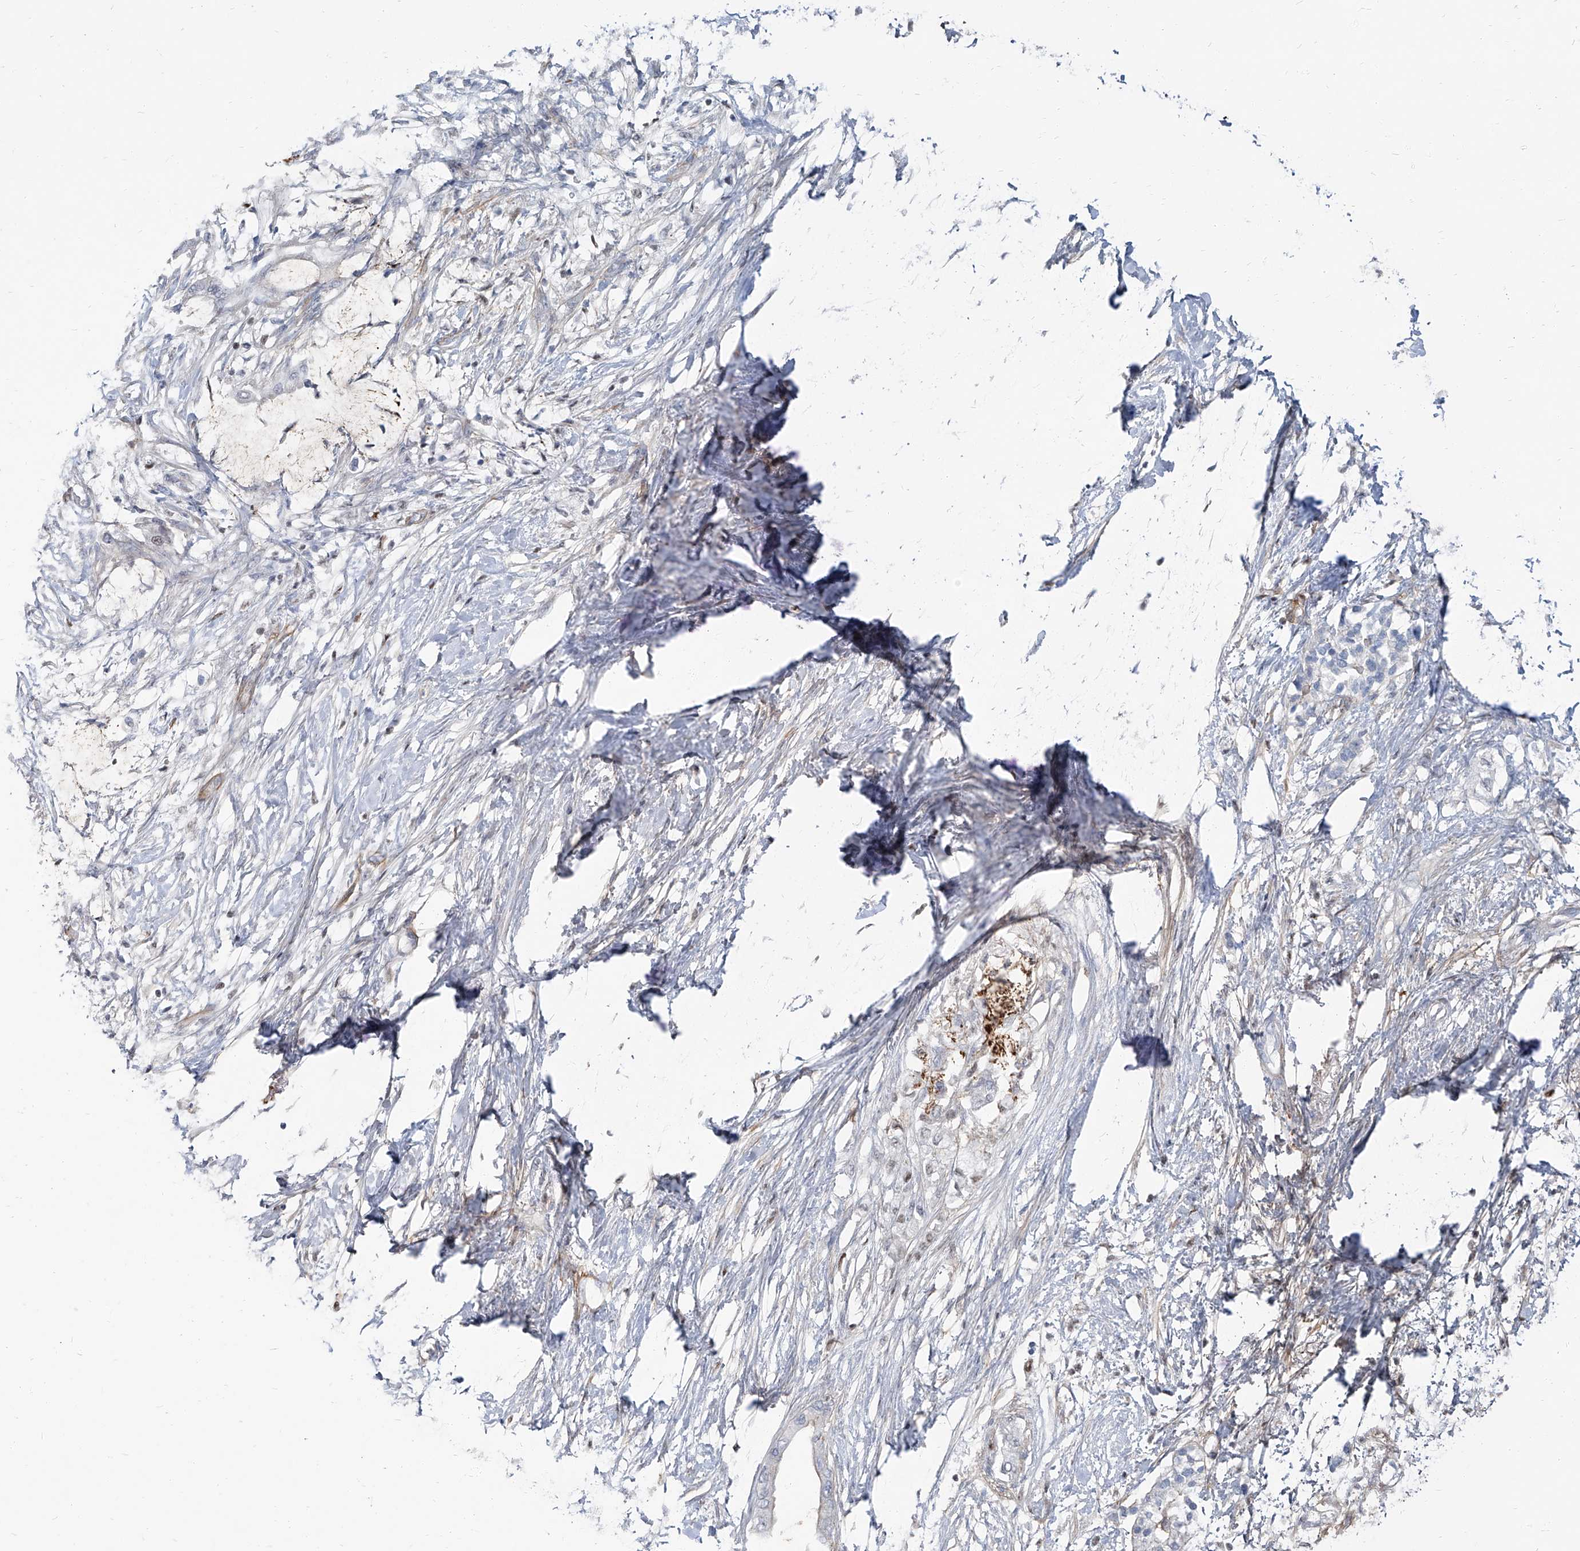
{"staining": {"intensity": "negative", "quantity": "none", "location": "none"}, "tissue": "pancreatic cancer", "cell_type": "Tumor cells", "image_type": "cancer", "snomed": [{"axis": "morphology", "description": "Normal tissue, NOS"}, {"axis": "morphology", "description": "Adenocarcinoma, NOS"}, {"axis": "topography", "description": "Pancreas"}, {"axis": "topography", "description": "Duodenum"}], "caption": "The immunohistochemistry photomicrograph has no significant positivity in tumor cells of pancreatic adenocarcinoma tissue.", "gene": "HOXA3", "patient": {"sex": "female", "age": 60}}